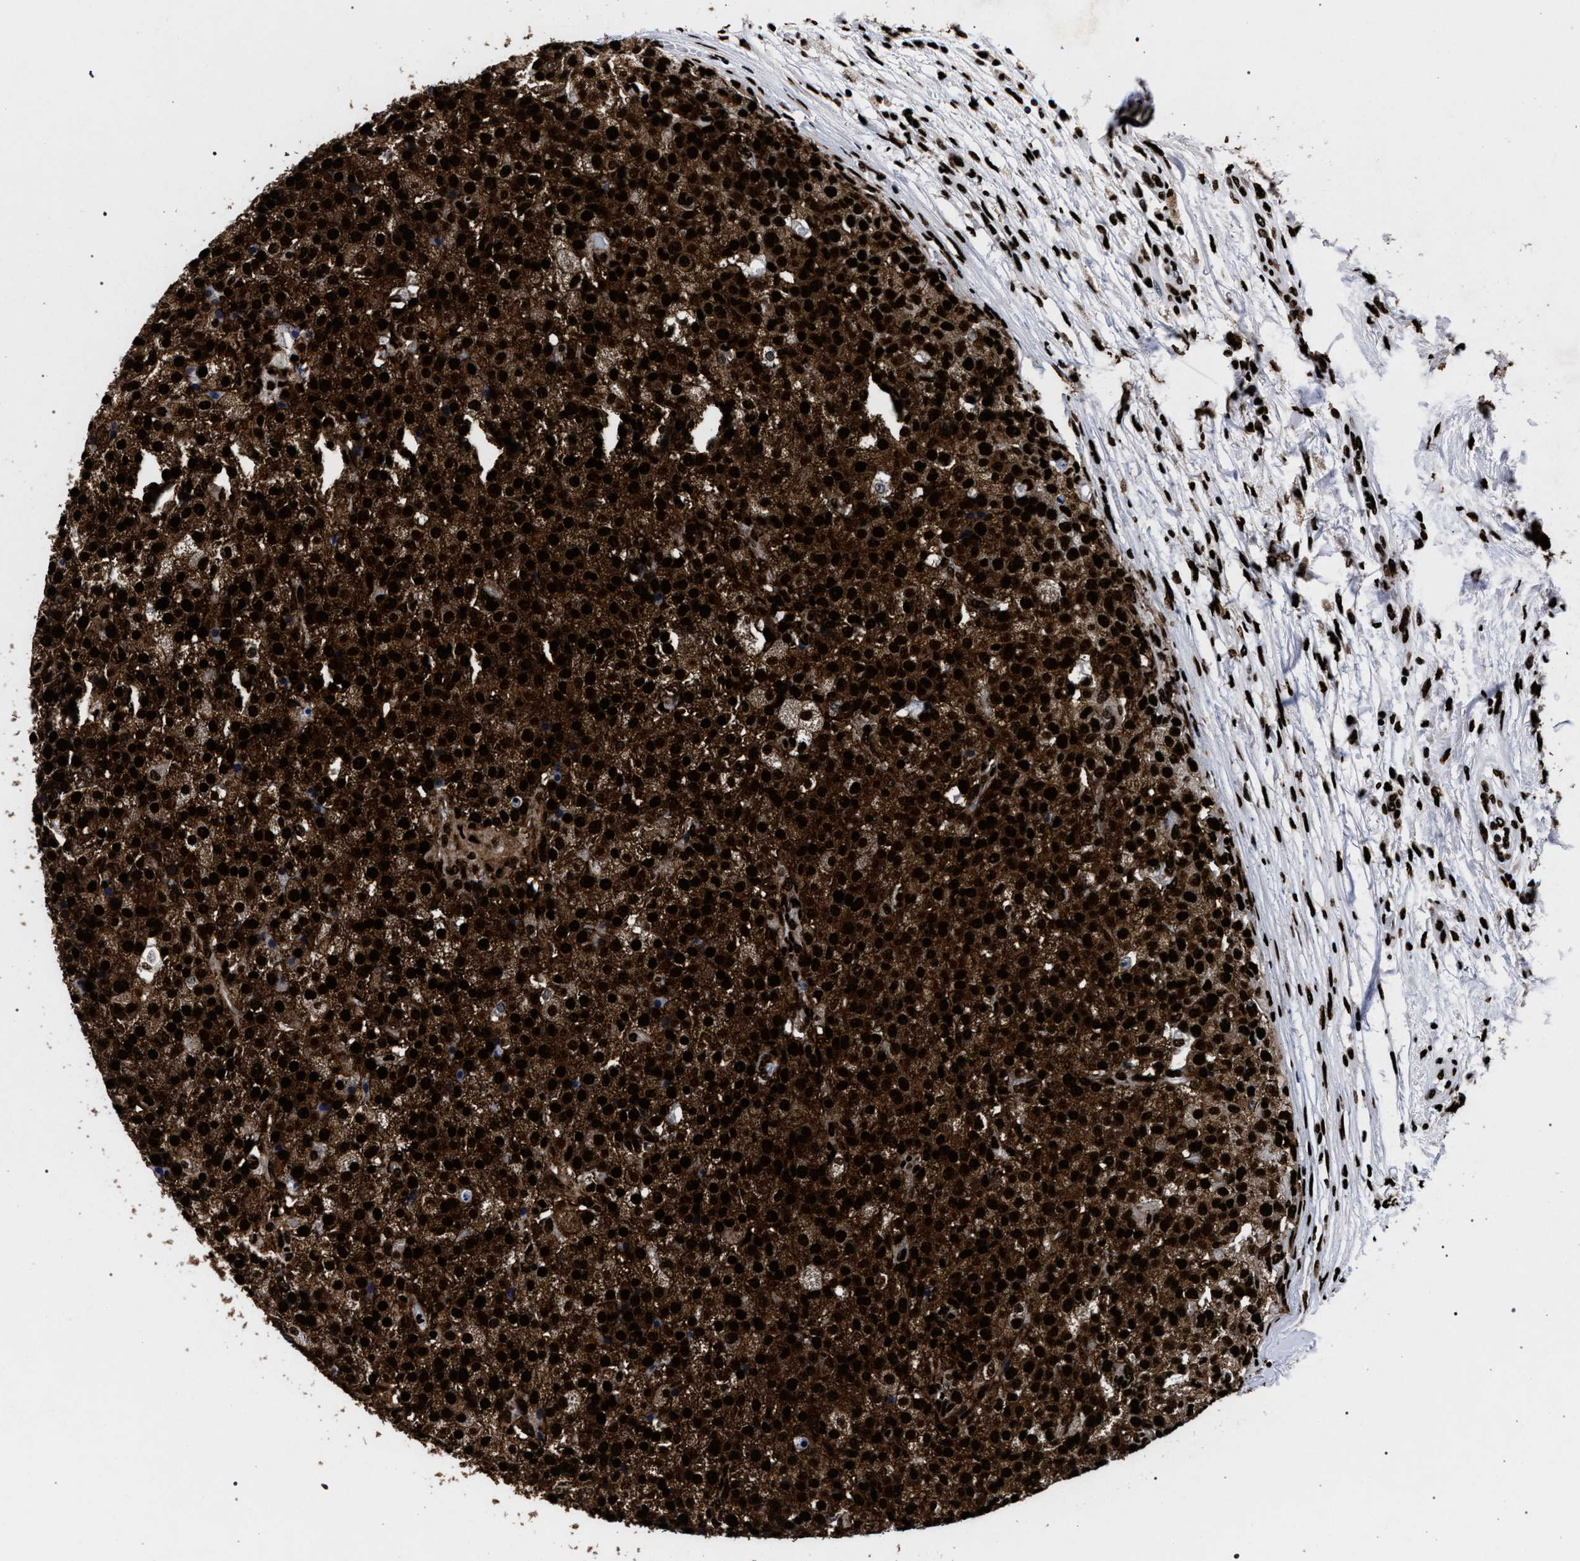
{"staining": {"intensity": "strong", "quantity": ">75%", "location": "cytoplasmic/membranous,nuclear"}, "tissue": "testis cancer", "cell_type": "Tumor cells", "image_type": "cancer", "snomed": [{"axis": "morphology", "description": "Seminoma, NOS"}, {"axis": "topography", "description": "Testis"}], "caption": "About >75% of tumor cells in human testis cancer (seminoma) reveal strong cytoplasmic/membranous and nuclear protein positivity as visualized by brown immunohistochemical staining.", "gene": "HNRNPA1", "patient": {"sex": "male", "age": 59}}